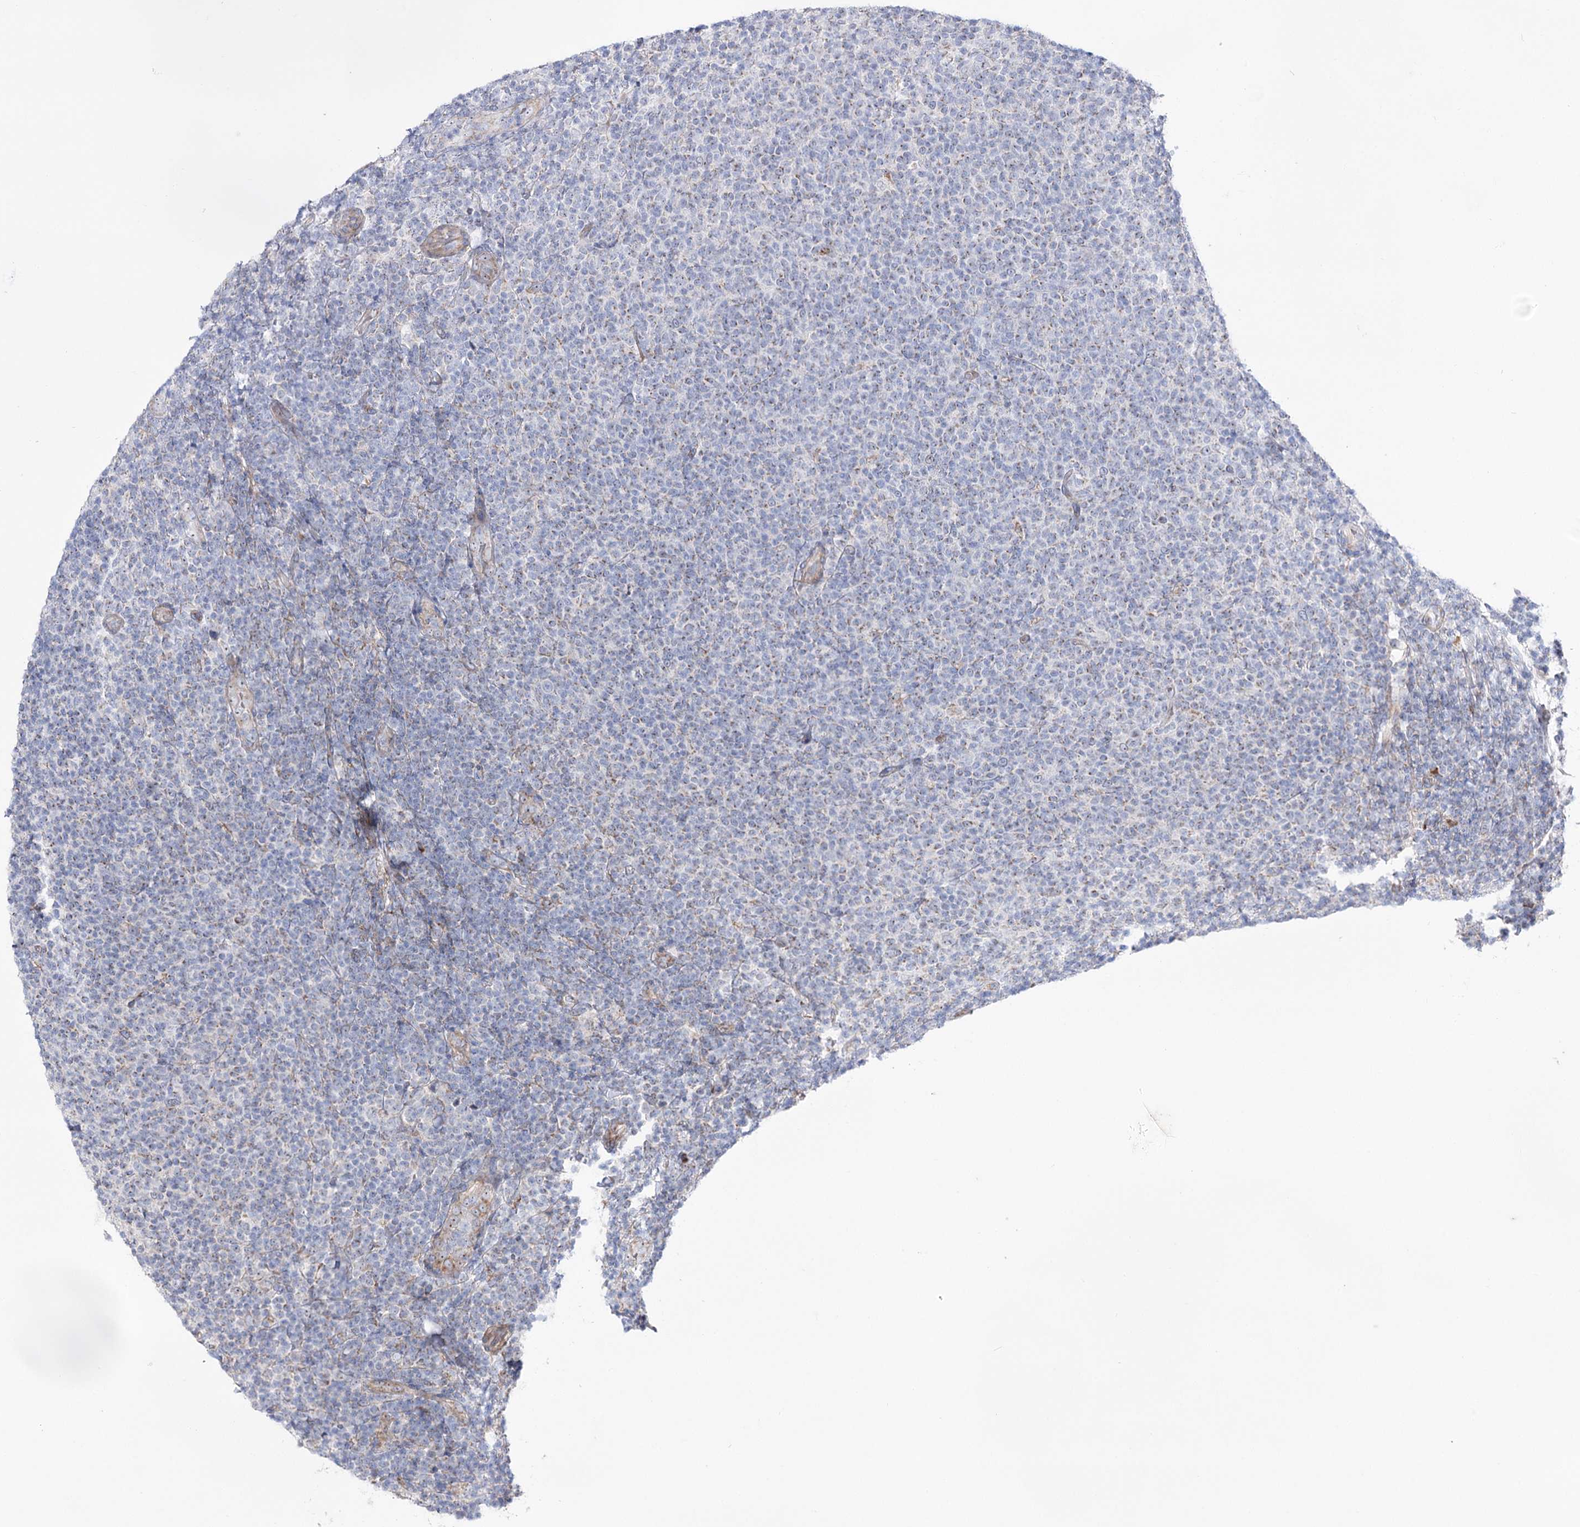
{"staining": {"intensity": "weak", "quantity": "<25%", "location": "cytoplasmic/membranous"}, "tissue": "lymphoma", "cell_type": "Tumor cells", "image_type": "cancer", "snomed": [{"axis": "morphology", "description": "Malignant lymphoma, non-Hodgkin's type, Low grade"}, {"axis": "topography", "description": "Lymph node"}], "caption": "Protein analysis of lymphoma reveals no significant positivity in tumor cells. (Brightfield microscopy of DAB (3,3'-diaminobenzidine) immunohistochemistry at high magnification).", "gene": "METTL5", "patient": {"sex": "male", "age": 66}}